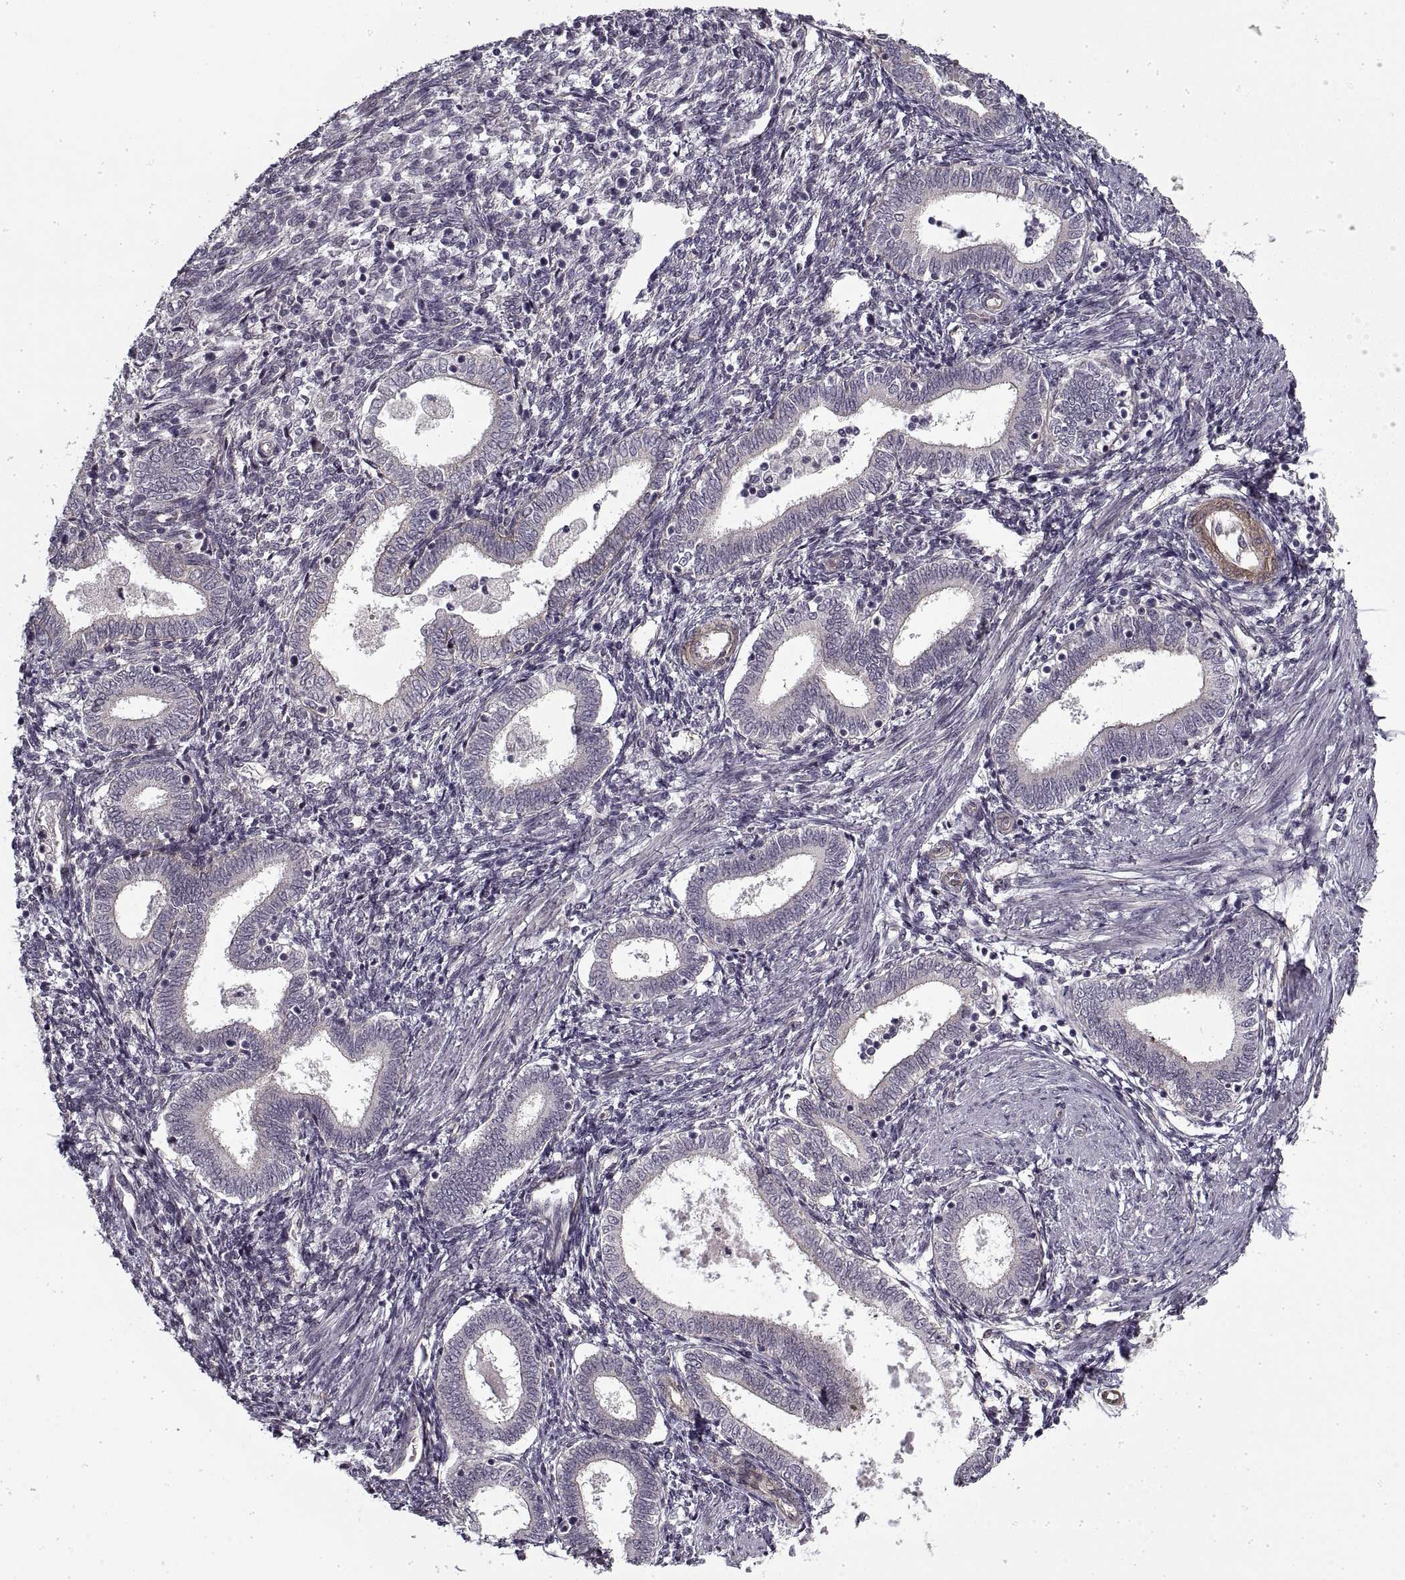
{"staining": {"intensity": "negative", "quantity": "none", "location": "none"}, "tissue": "endometrium", "cell_type": "Cells in endometrial stroma", "image_type": "normal", "snomed": [{"axis": "morphology", "description": "Normal tissue, NOS"}, {"axis": "topography", "description": "Endometrium"}], "caption": "The image exhibits no staining of cells in endometrial stroma in benign endometrium.", "gene": "LAMB2", "patient": {"sex": "female", "age": 42}}